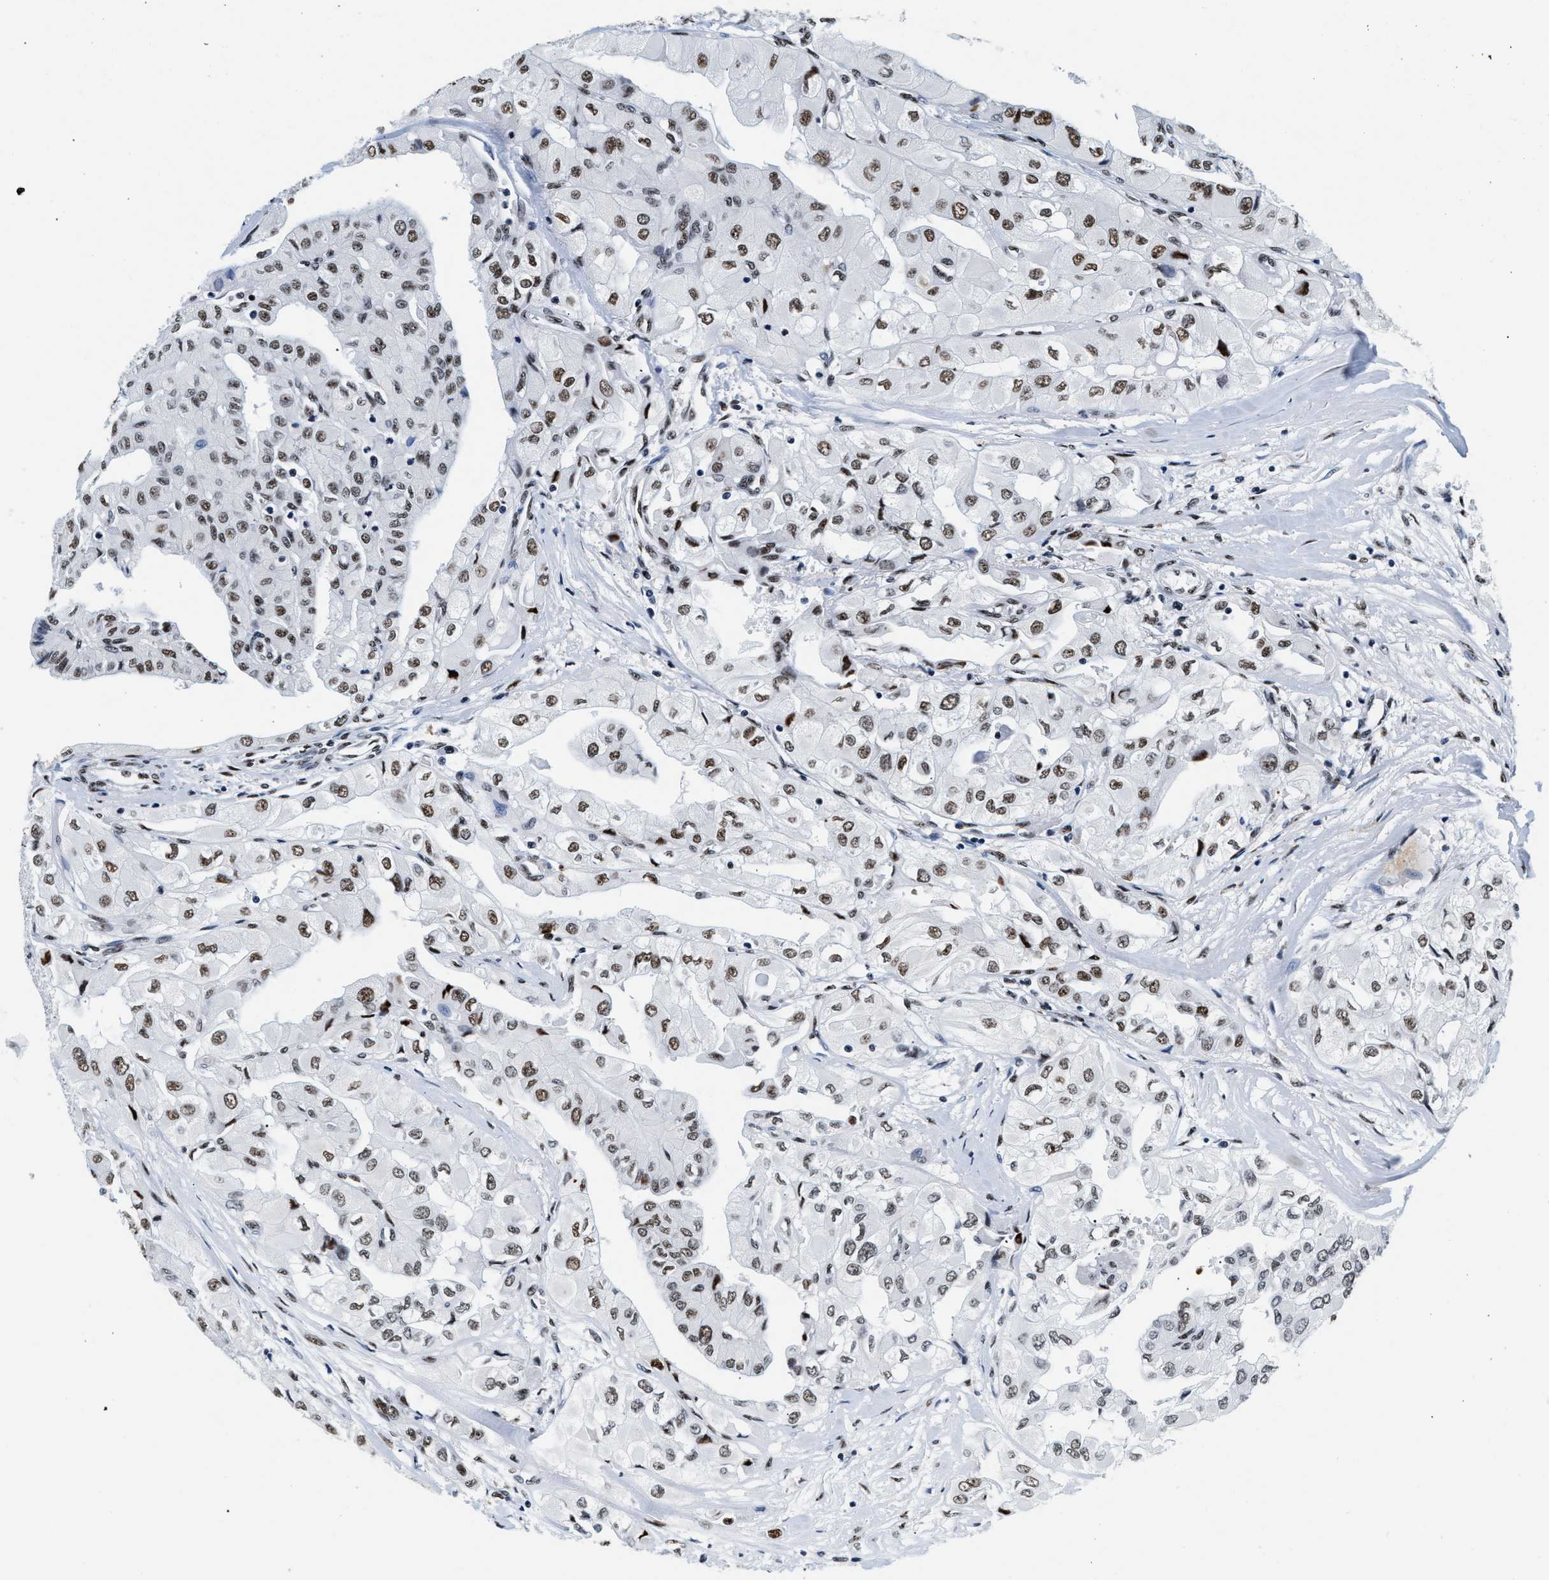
{"staining": {"intensity": "moderate", "quantity": ">75%", "location": "nuclear"}, "tissue": "thyroid cancer", "cell_type": "Tumor cells", "image_type": "cancer", "snomed": [{"axis": "morphology", "description": "Papillary adenocarcinoma, NOS"}, {"axis": "topography", "description": "Thyroid gland"}], "caption": "Immunohistochemistry of human thyroid cancer (papillary adenocarcinoma) exhibits medium levels of moderate nuclear staining in about >75% of tumor cells.", "gene": "RAD50", "patient": {"sex": "female", "age": 59}}